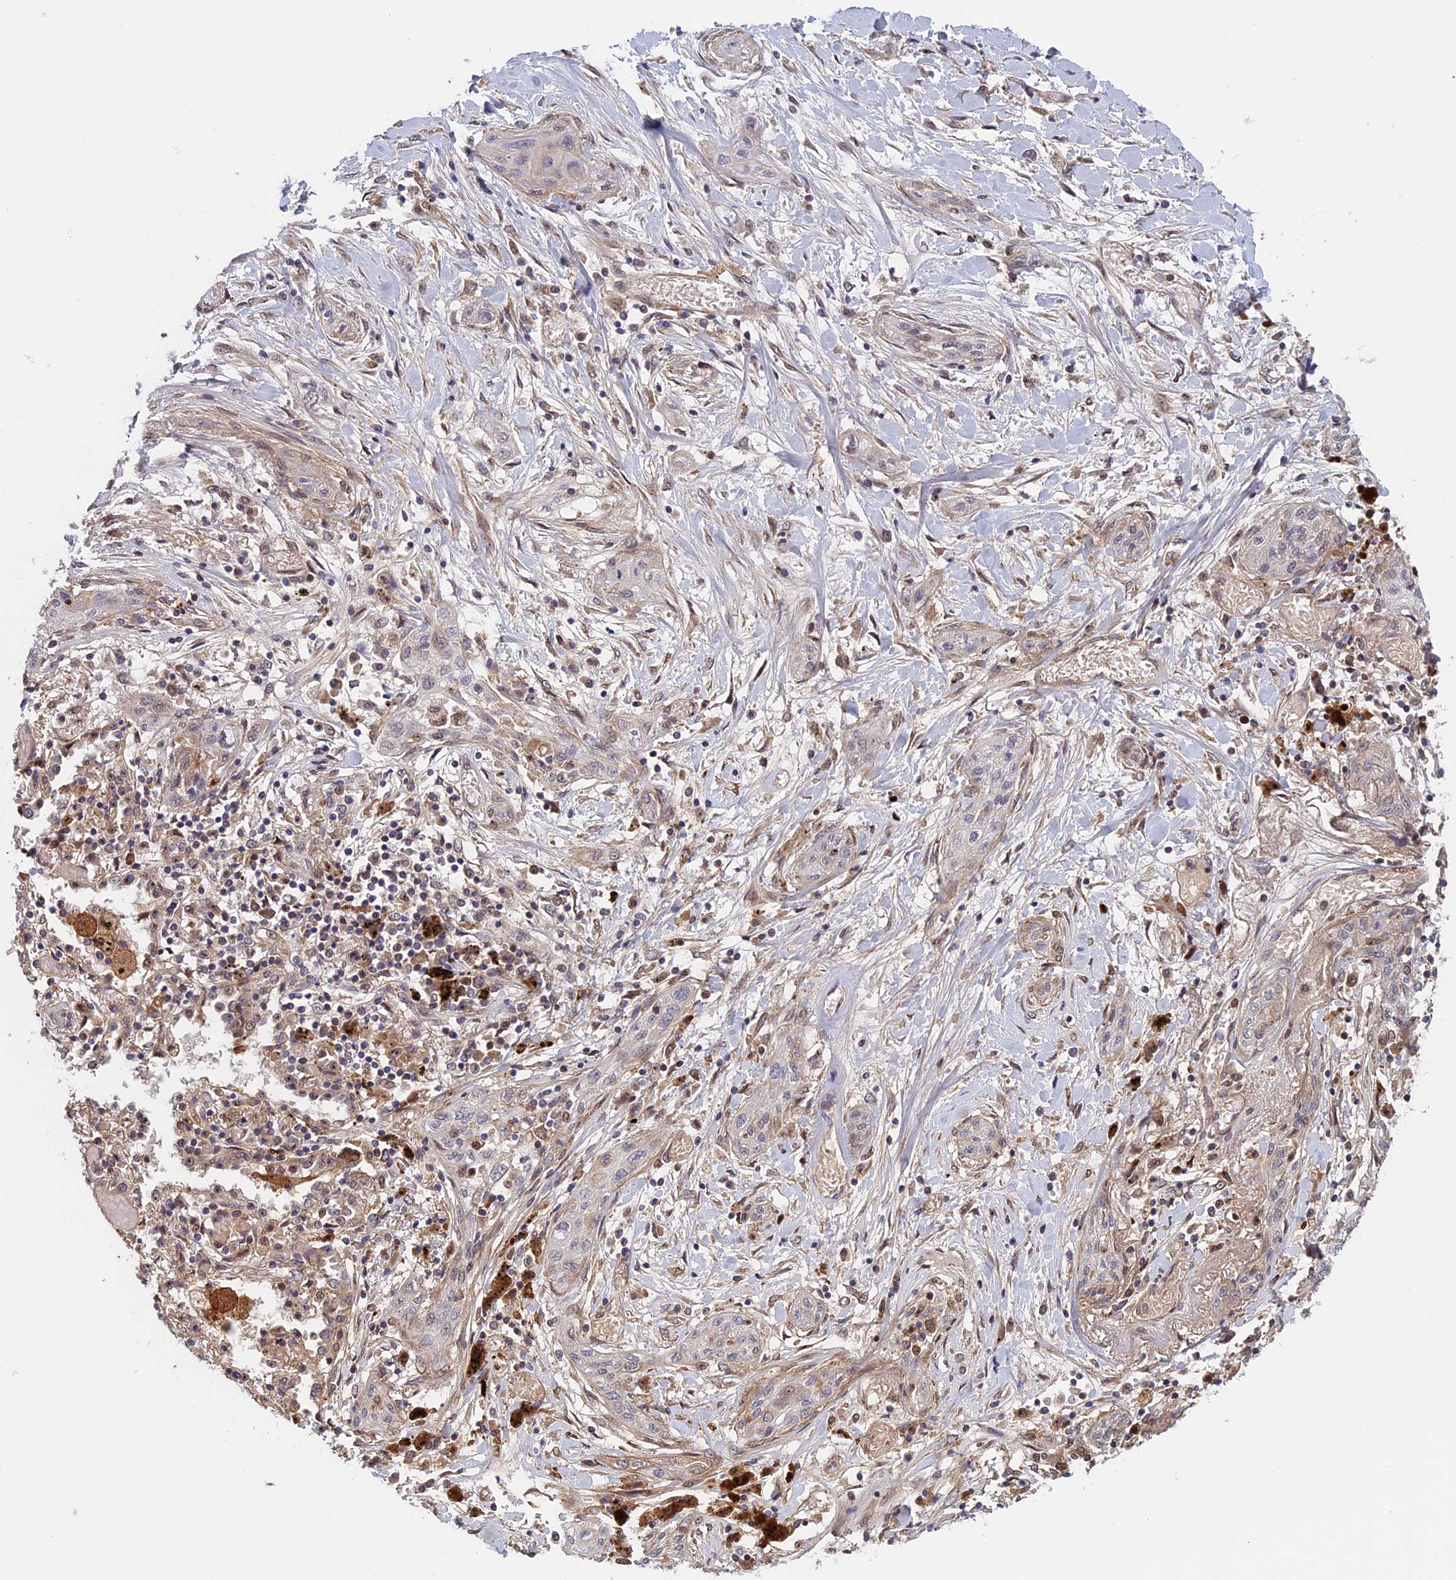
{"staining": {"intensity": "negative", "quantity": "none", "location": "none"}, "tissue": "lung cancer", "cell_type": "Tumor cells", "image_type": "cancer", "snomed": [{"axis": "morphology", "description": "Squamous cell carcinoma, NOS"}, {"axis": "topography", "description": "Lung"}], "caption": "Immunohistochemistry (IHC) histopathology image of neoplastic tissue: squamous cell carcinoma (lung) stained with DAB (3,3'-diaminobenzidine) exhibits no significant protein staining in tumor cells. (DAB (3,3'-diaminobenzidine) immunohistochemistry (IHC), high magnification).", "gene": "FADS1", "patient": {"sex": "female", "age": 47}}